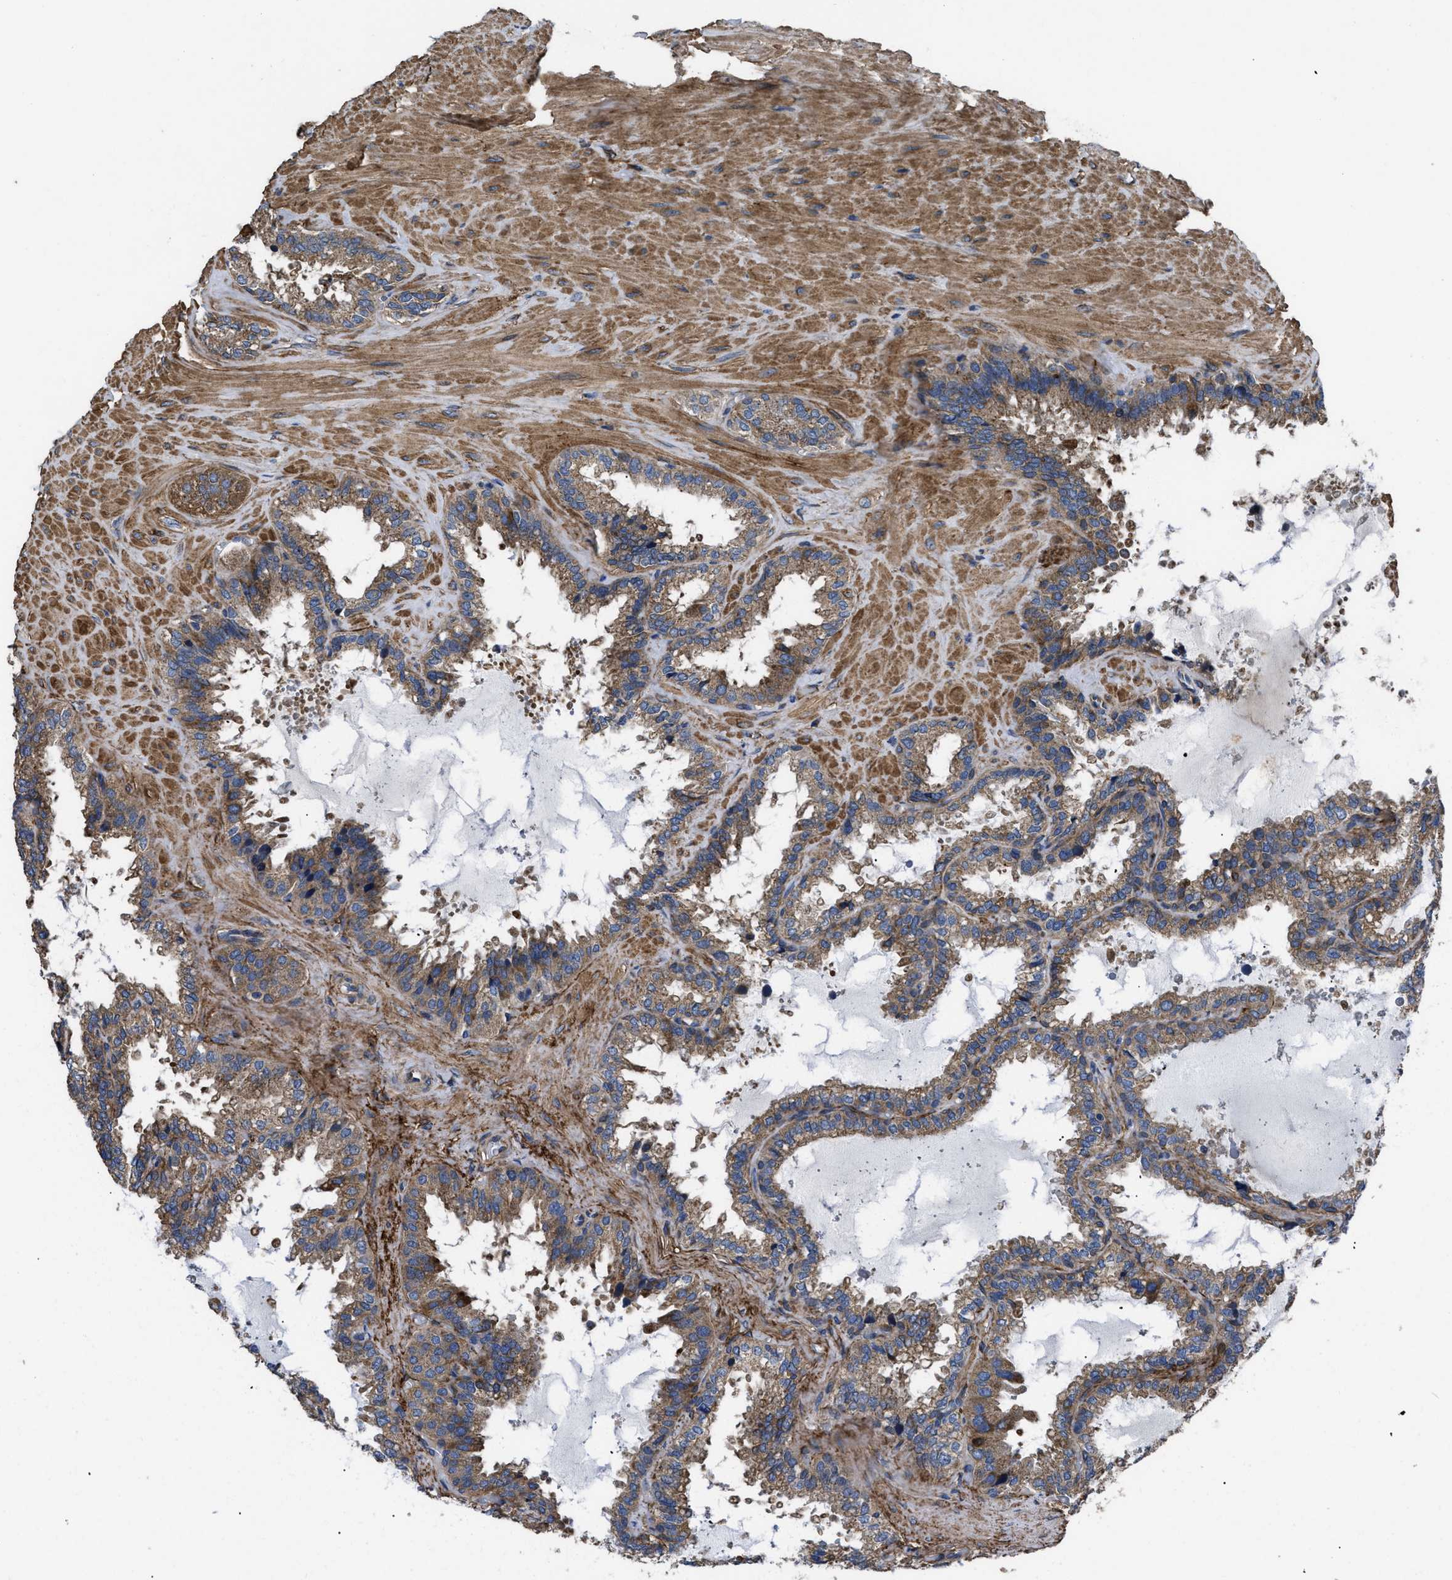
{"staining": {"intensity": "moderate", "quantity": ">75%", "location": "cytoplasmic/membranous"}, "tissue": "seminal vesicle", "cell_type": "Glandular cells", "image_type": "normal", "snomed": [{"axis": "morphology", "description": "Normal tissue, NOS"}, {"axis": "topography", "description": "Seminal veicle"}], "caption": "Protein expression analysis of normal human seminal vesicle reveals moderate cytoplasmic/membranous expression in approximately >75% of glandular cells.", "gene": "NT5E", "patient": {"sex": "male", "age": 46}}